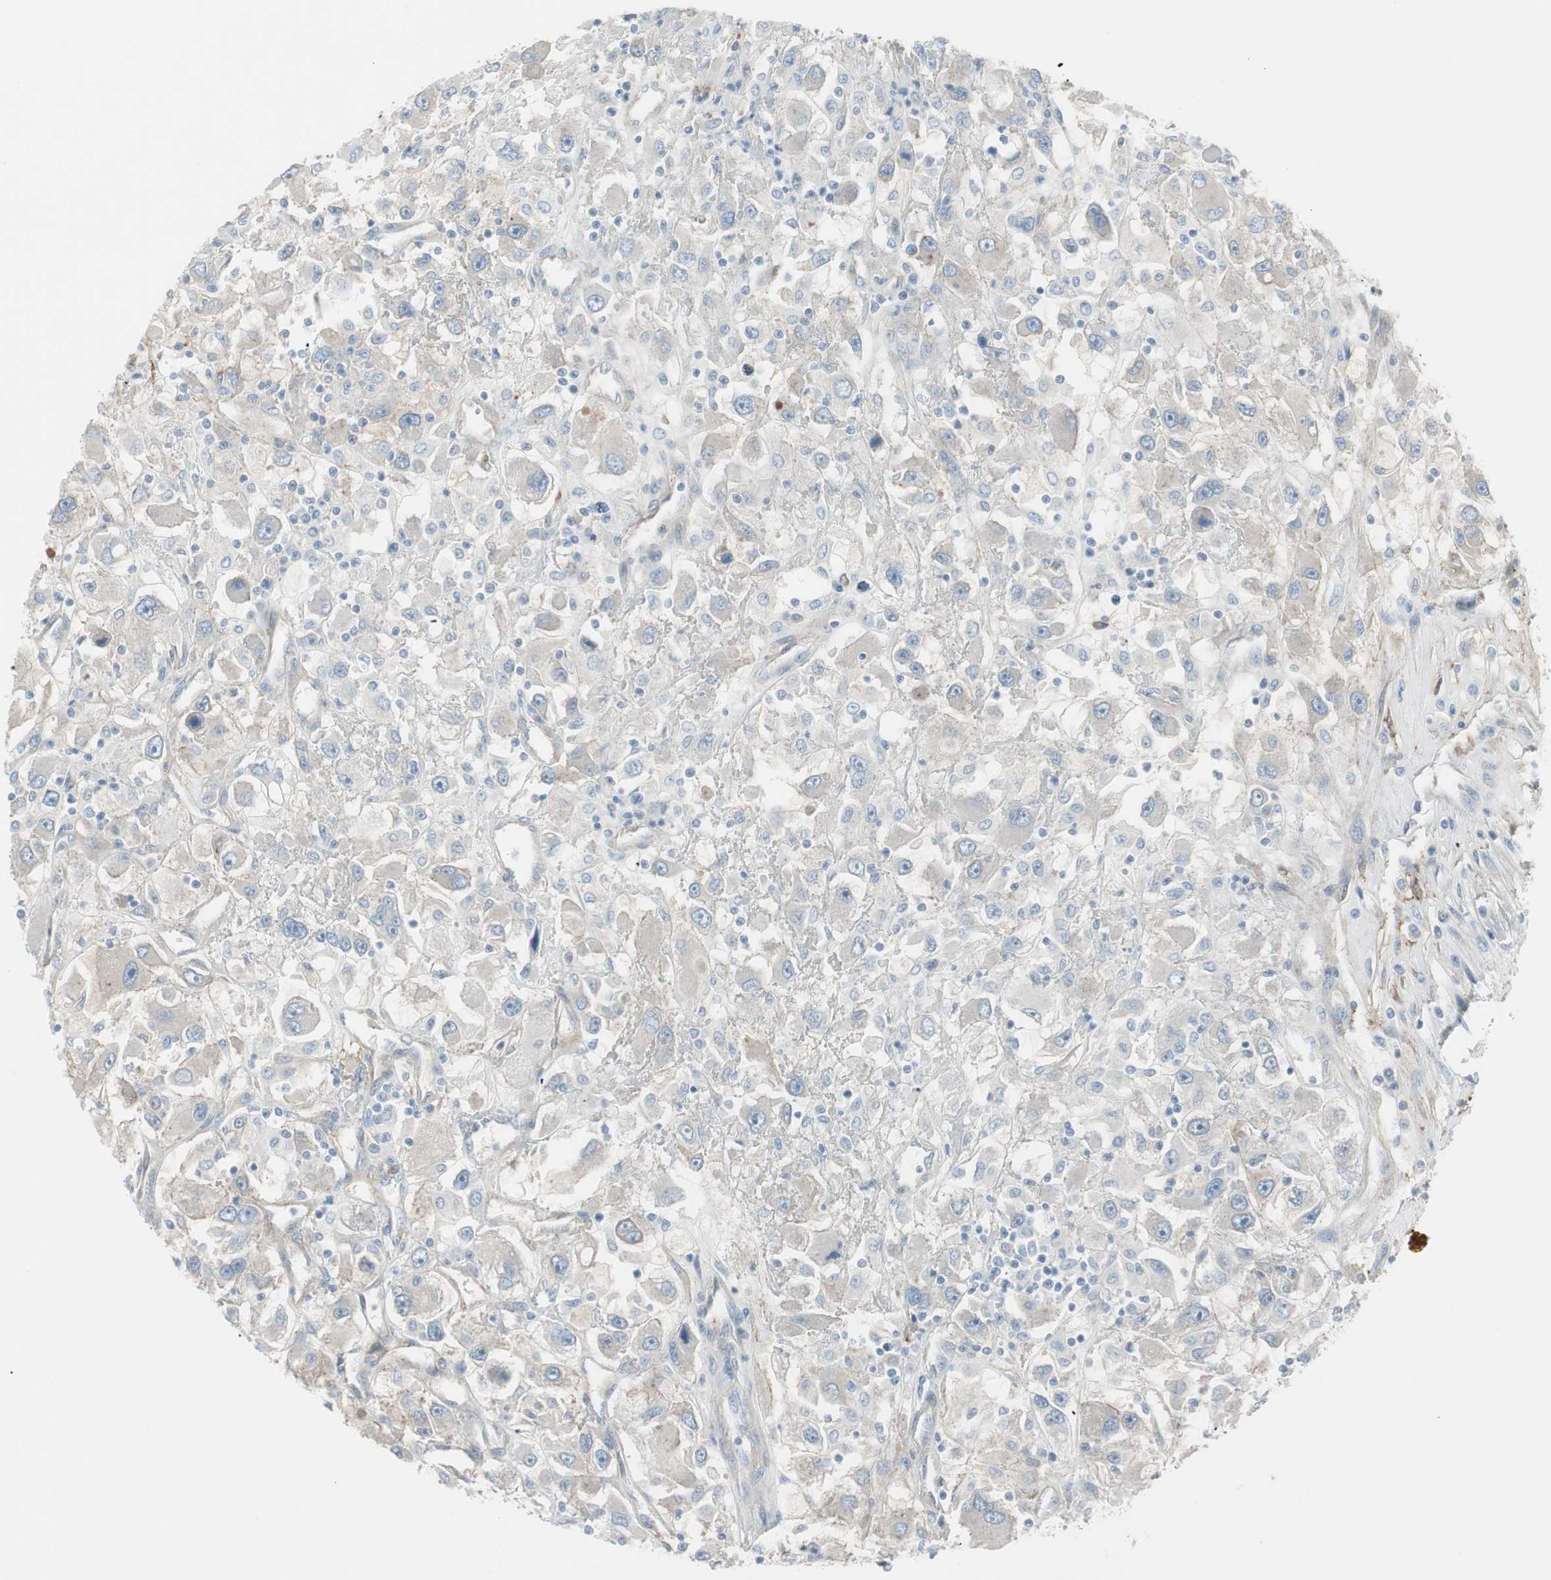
{"staining": {"intensity": "negative", "quantity": "none", "location": "none"}, "tissue": "renal cancer", "cell_type": "Tumor cells", "image_type": "cancer", "snomed": [{"axis": "morphology", "description": "Adenocarcinoma, NOS"}, {"axis": "topography", "description": "Kidney"}], "caption": "An image of adenocarcinoma (renal) stained for a protein exhibits no brown staining in tumor cells.", "gene": "CACNA2D1", "patient": {"sex": "female", "age": 52}}